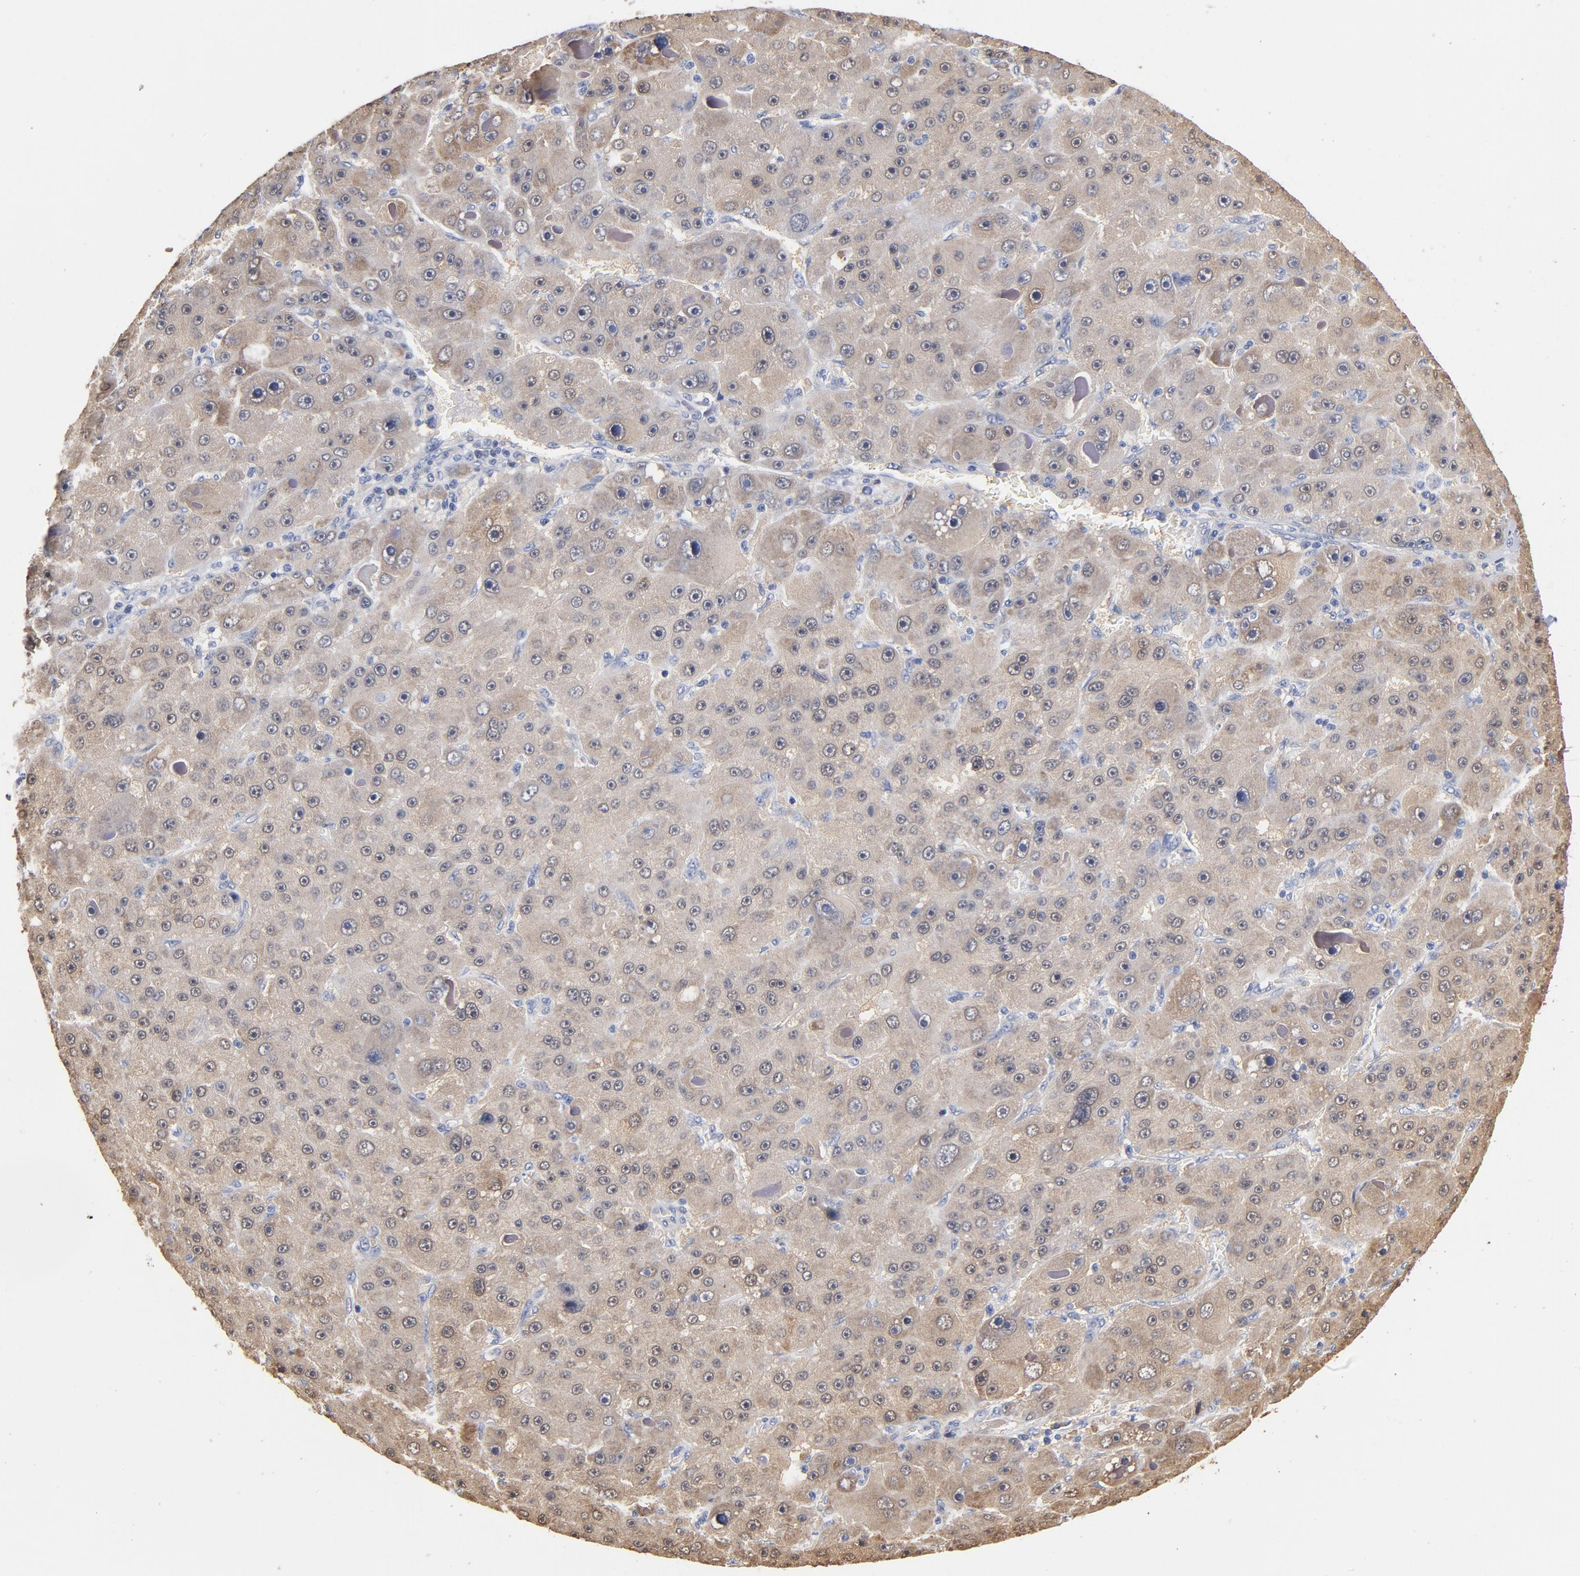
{"staining": {"intensity": "weak", "quantity": "25%-75%", "location": "cytoplasmic/membranous"}, "tissue": "liver cancer", "cell_type": "Tumor cells", "image_type": "cancer", "snomed": [{"axis": "morphology", "description": "Carcinoma, Hepatocellular, NOS"}, {"axis": "topography", "description": "Liver"}], "caption": "About 25%-75% of tumor cells in liver hepatocellular carcinoma reveal weak cytoplasmic/membranous protein staining as visualized by brown immunohistochemical staining.", "gene": "MIF", "patient": {"sex": "male", "age": 76}}